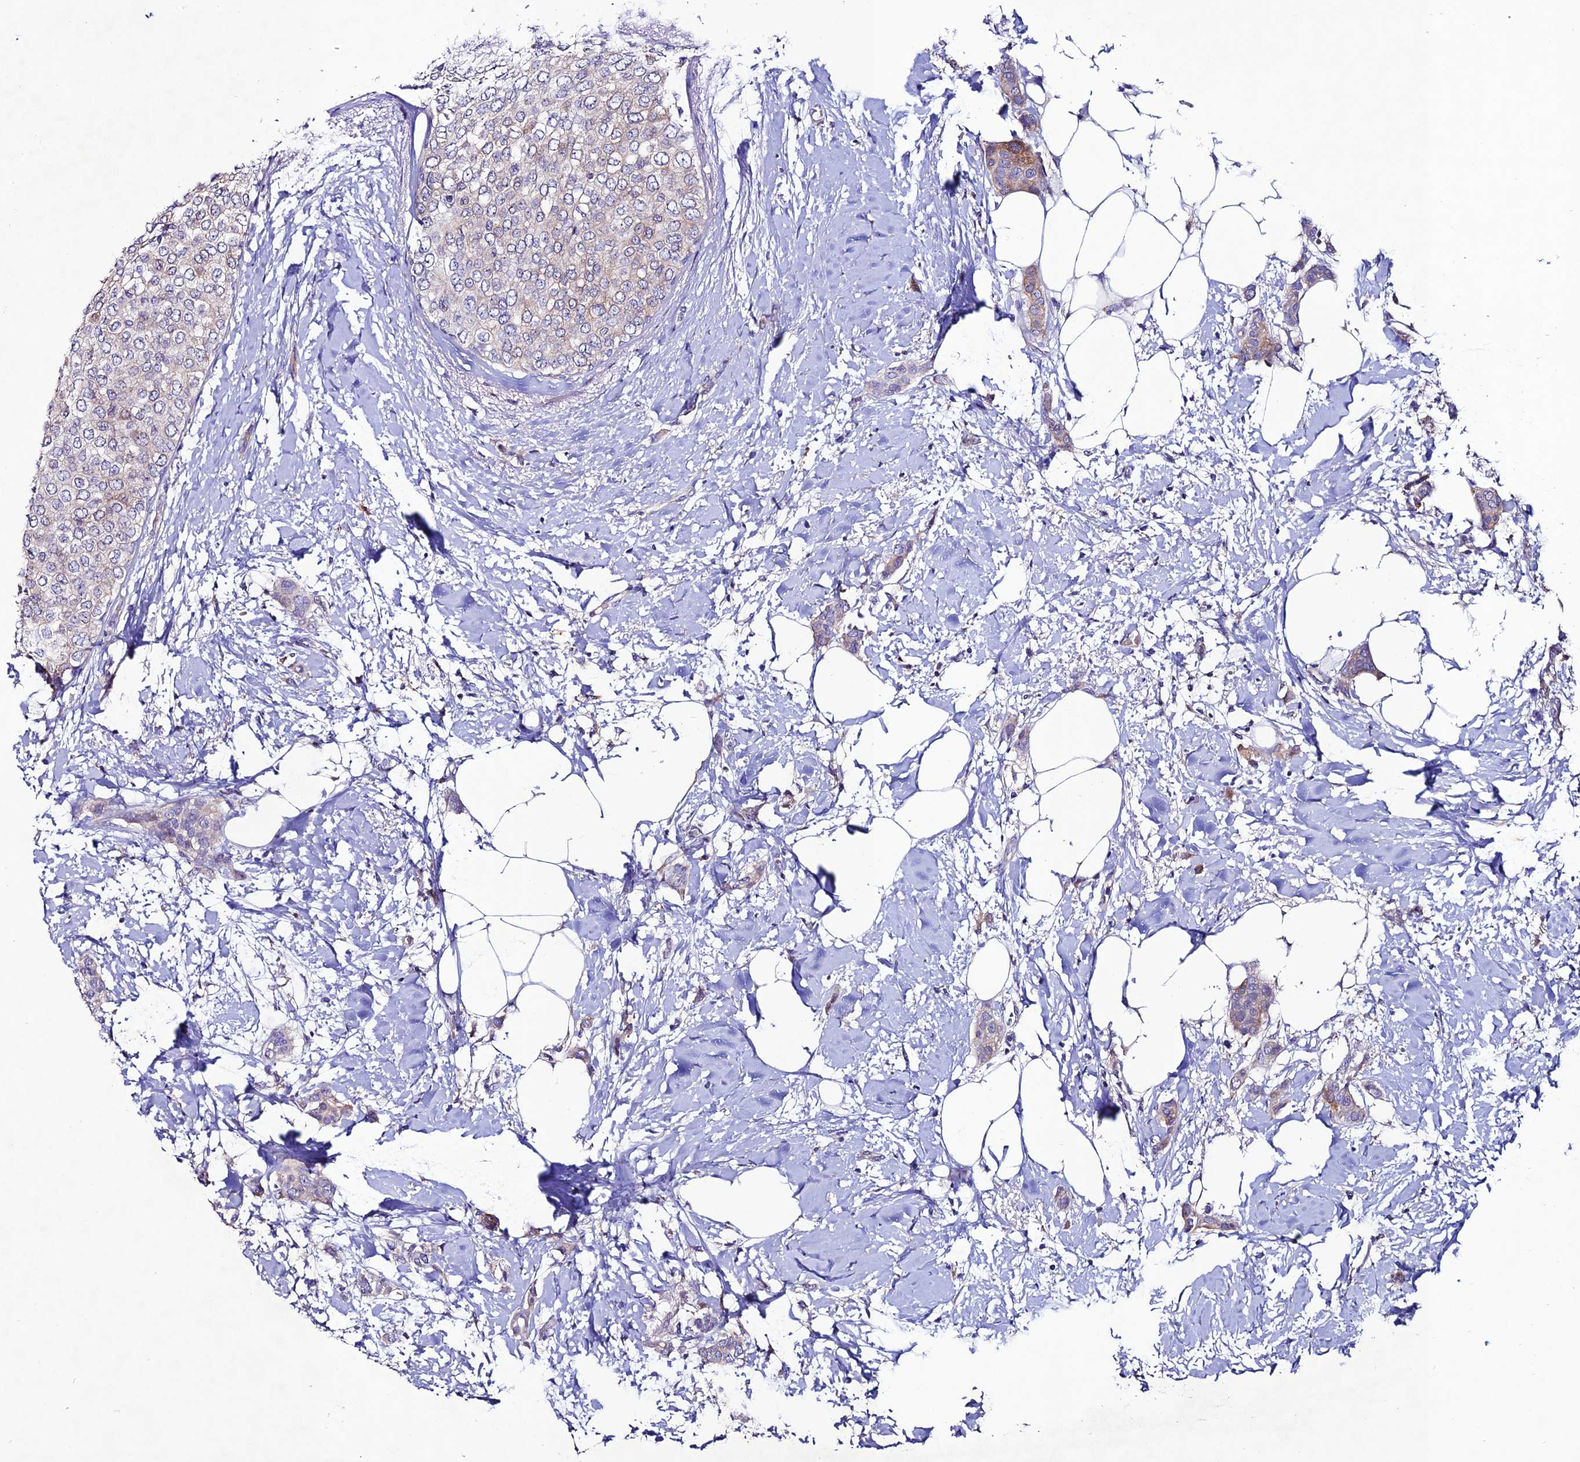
{"staining": {"intensity": "weak", "quantity": "<25%", "location": "cytoplasmic/membranous"}, "tissue": "breast cancer", "cell_type": "Tumor cells", "image_type": "cancer", "snomed": [{"axis": "morphology", "description": "Duct carcinoma"}, {"axis": "topography", "description": "Breast"}], "caption": "The IHC image has no significant staining in tumor cells of breast cancer (invasive ductal carcinoma) tissue.", "gene": "OR51Q1", "patient": {"sex": "female", "age": 72}}